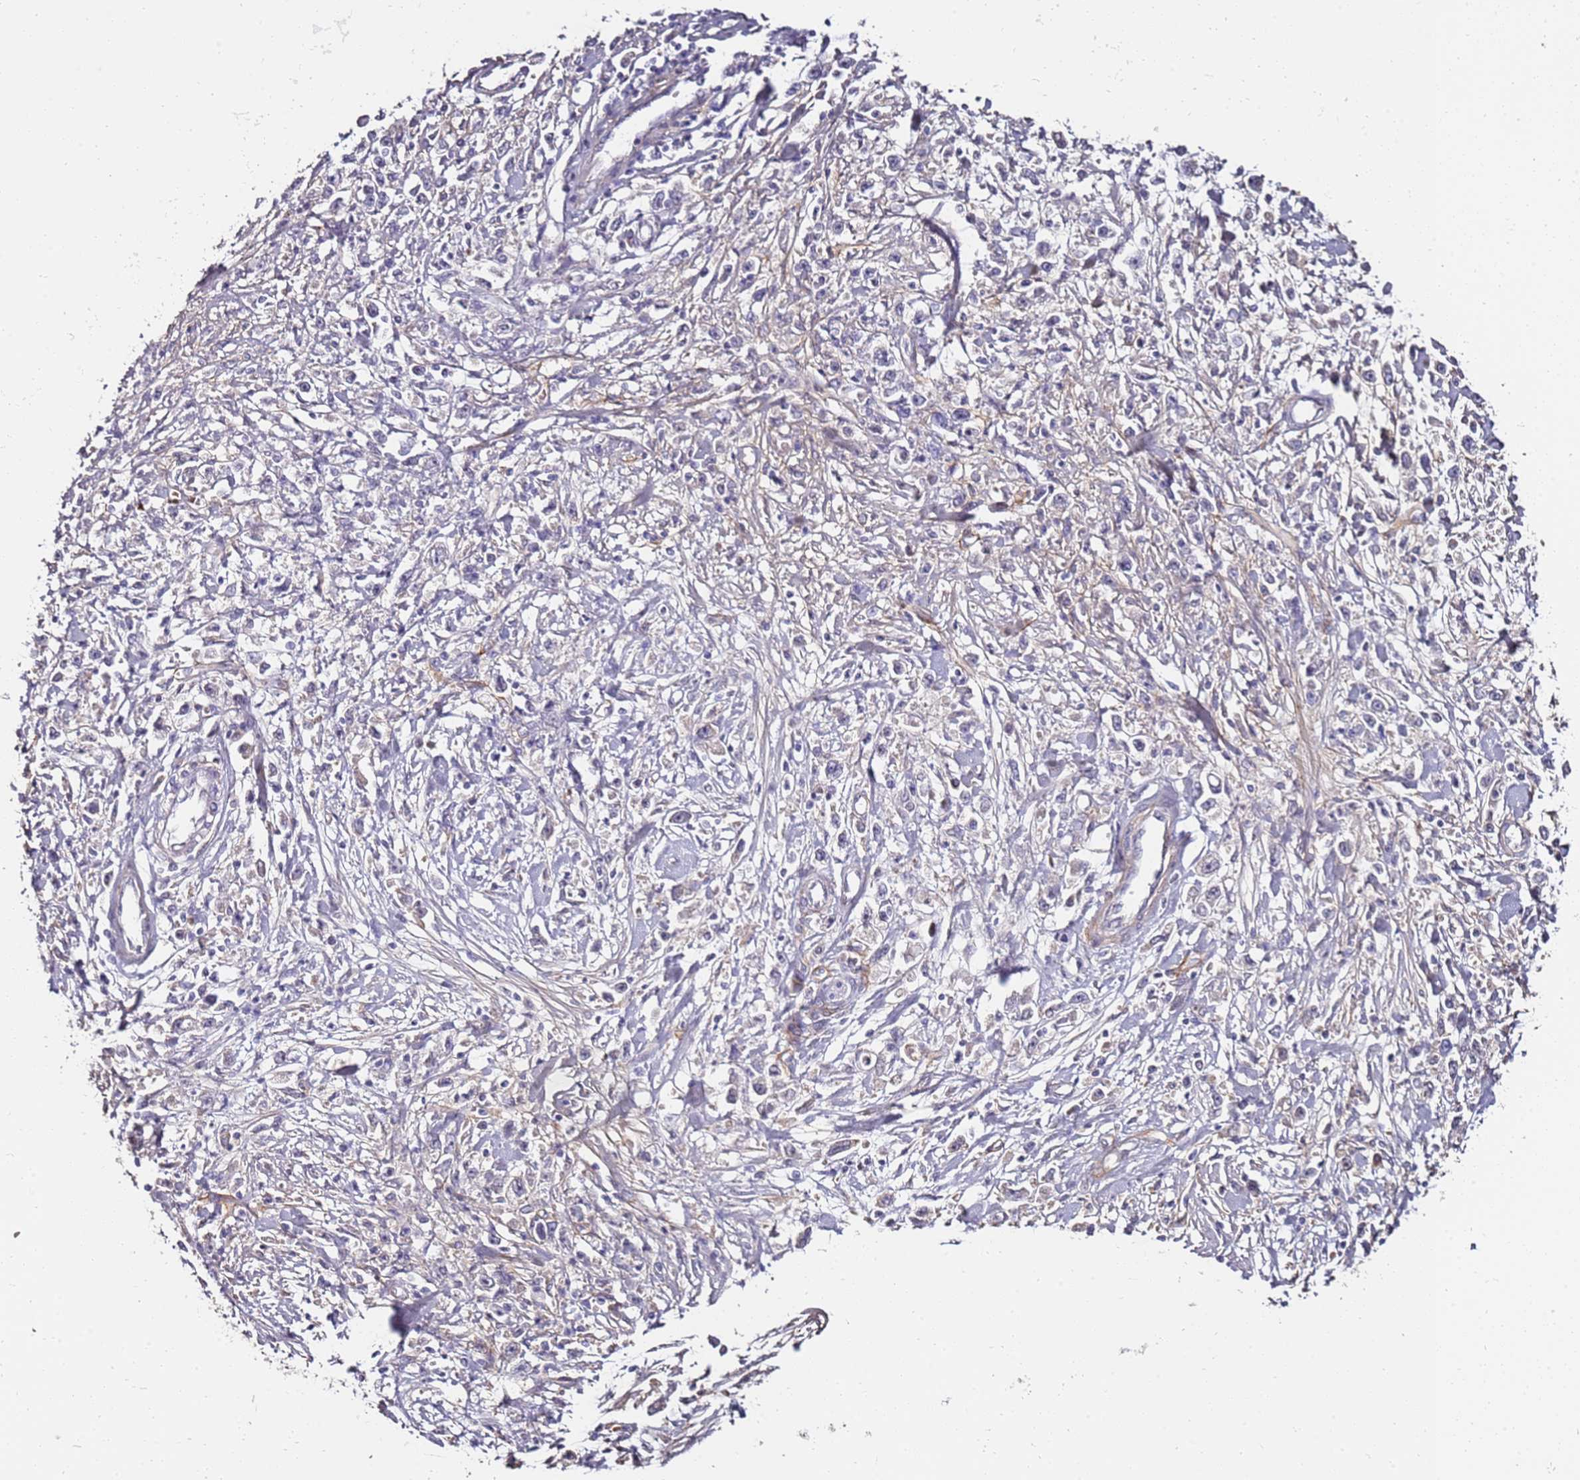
{"staining": {"intensity": "negative", "quantity": "none", "location": "none"}, "tissue": "stomach cancer", "cell_type": "Tumor cells", "image_type": "cancer", "snomed": [{"axis": "morphology", "description": "Adenocarcinoma, NOS"}, {"axis": "topography", "description": "Stomach"}], "caption": "Stomach adenocarcinoma stained for a protein using immunohistochemistry exhibits no positivity tumor cells.", "gene": "C3orf80", "patient": {"sex": "female", "age": 59}}